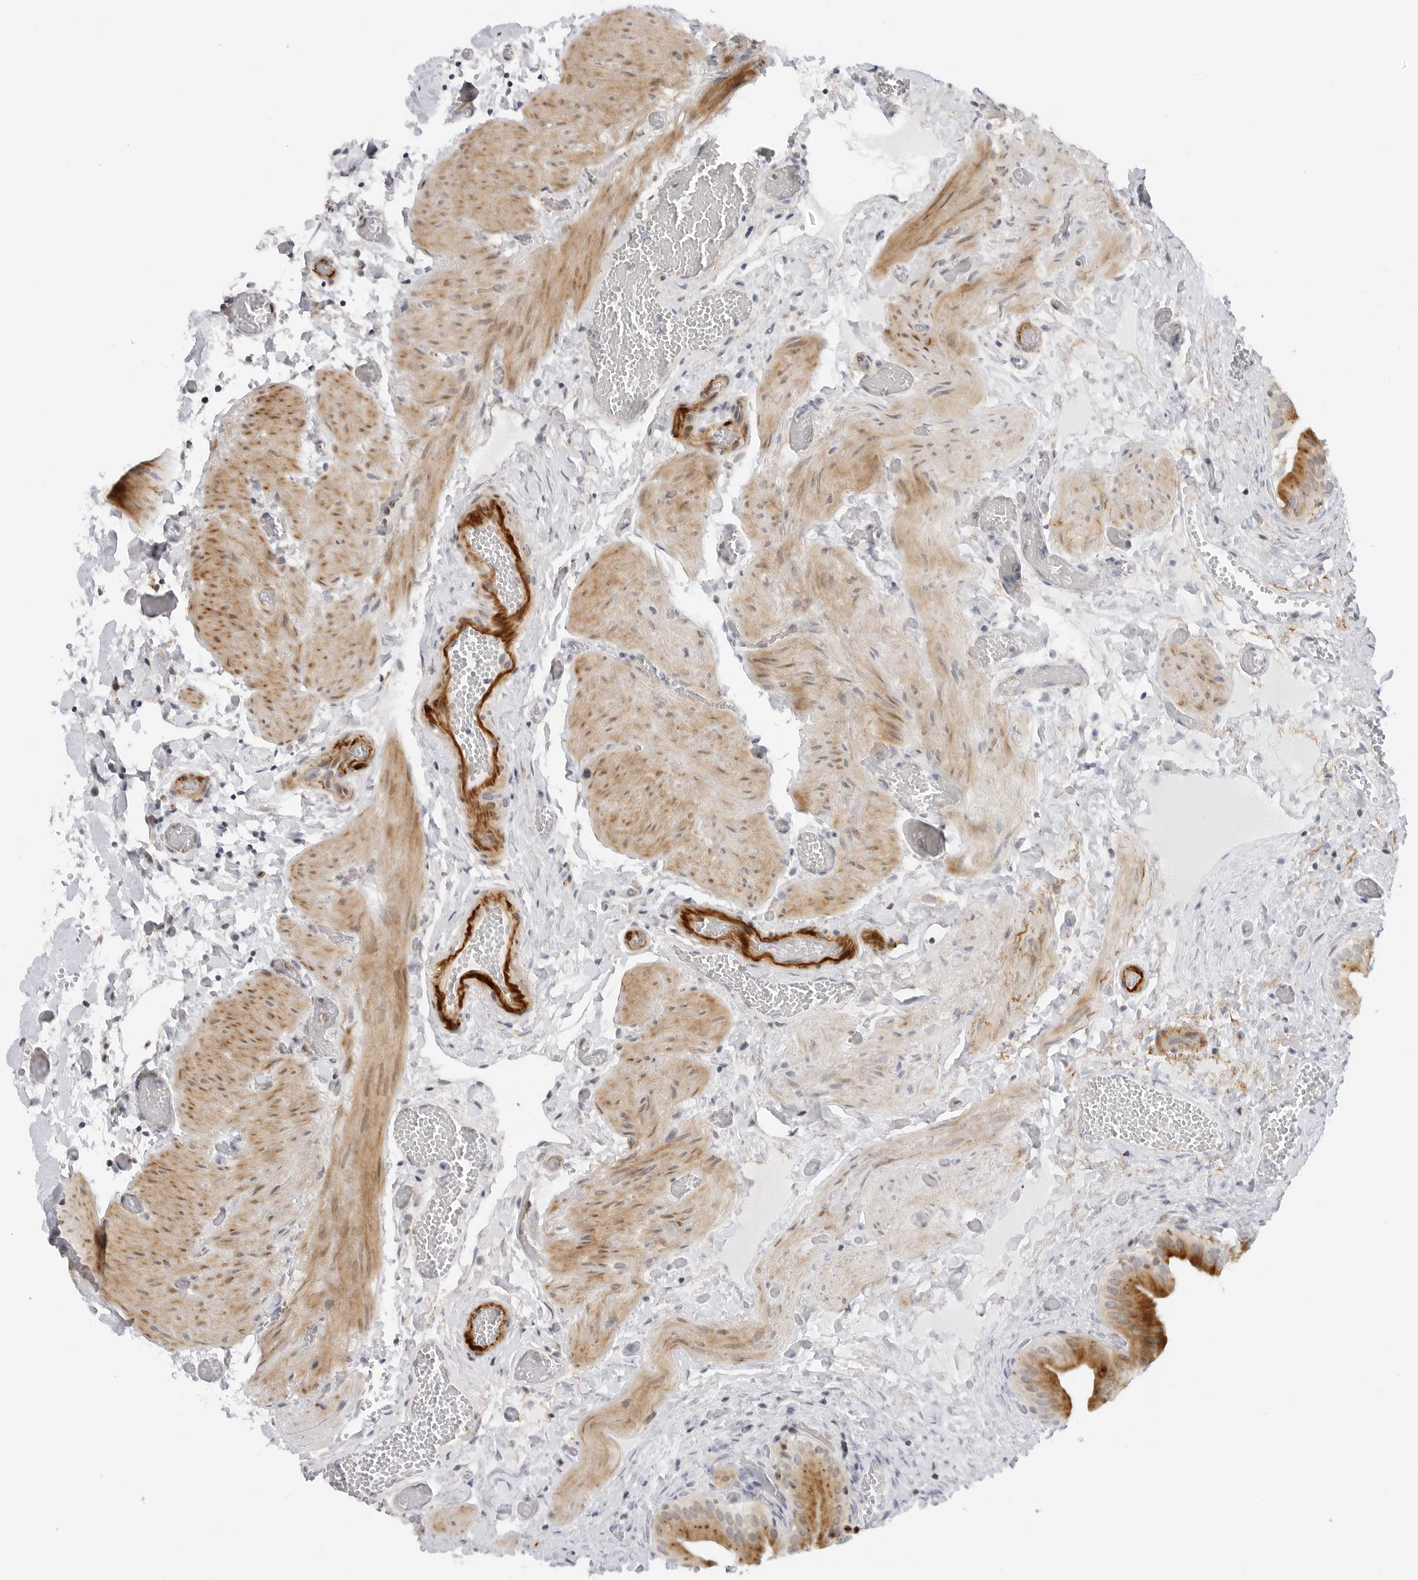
{"staining": {"intensity": "strong", "quantity": ">75%", "location": "cytoplasmic/membranous"}, "tissue": "gallbladder", "cell_type": "Glandular cells", "image_type": "normal", "snomed": [{"axis": "morphology", "description": "Normal tissue, NOS"}, {"axis": "topography", "description": "Gallbladder"}], "caption": "A high-resolution image shows IHC staining of benign gallbladder, which reveals strong cytoplasmic/membranous expression in approximately >75% of glandular cells. (IHC, brightfield microscopy, high magnification).", "gene": "MAP2K5", "patient": {"sex": "female", "age": 64}}